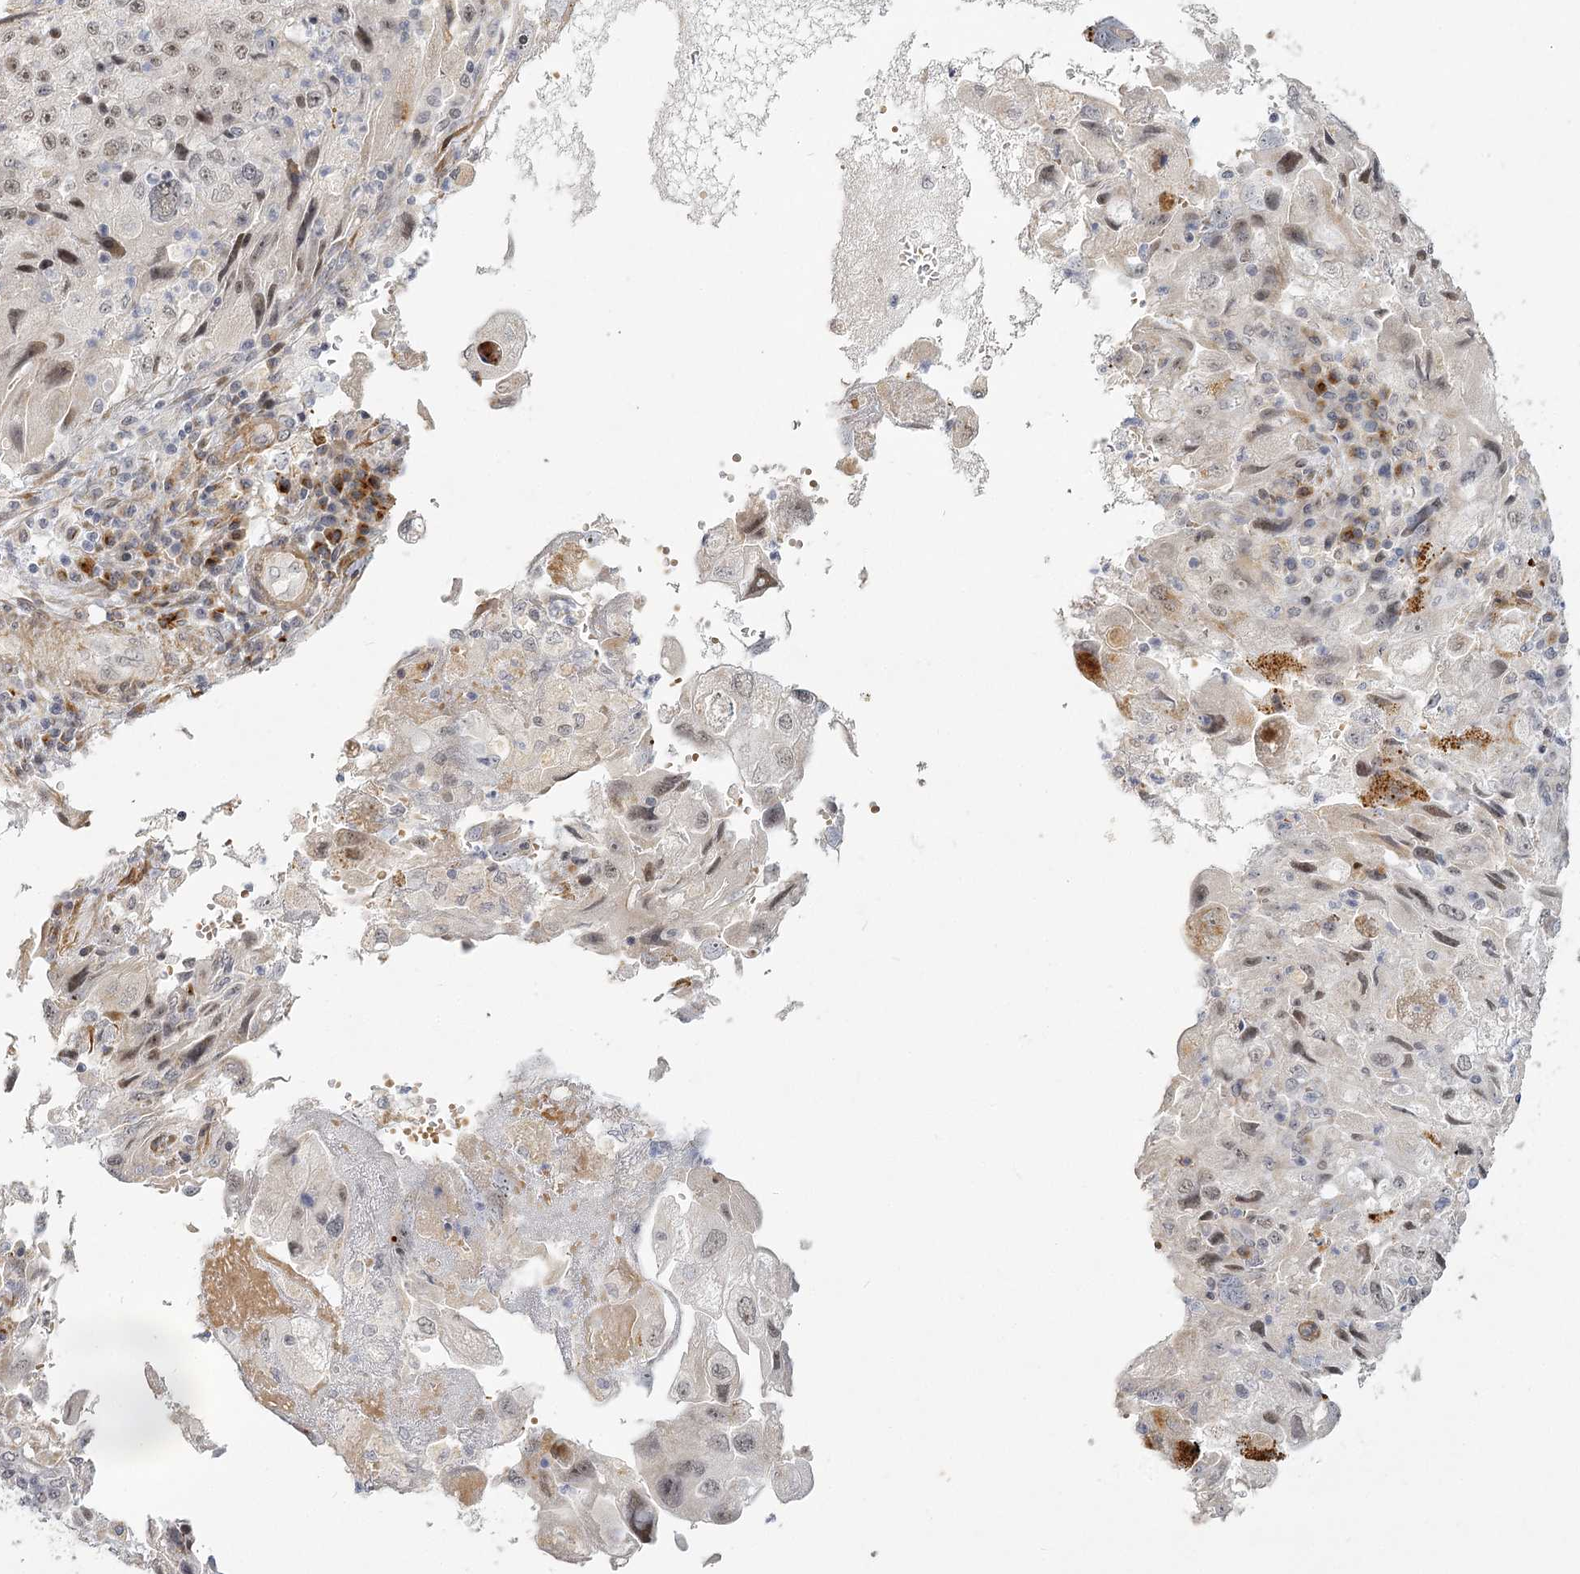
{"staining": {"intensity": "weak", "quantity": ">75%", "location": "nuclear"}, "tissue": "endometrial cancer", "cell_type": "Tumor cells", "image_type": "cancer", "snomed": [{"axis": "morphology", "description": "Adenocarcinoma, NOS"}, {"axis": "topography", "description": "Endometrium"}], "caption": "Endometrial adenocarcinoma stained with a brown dye displays weak nuclear positive expression in approximately >75% of tumor cells.", "gene": "EXOSC7", "patient": {"sex": "female", "age": 49}}